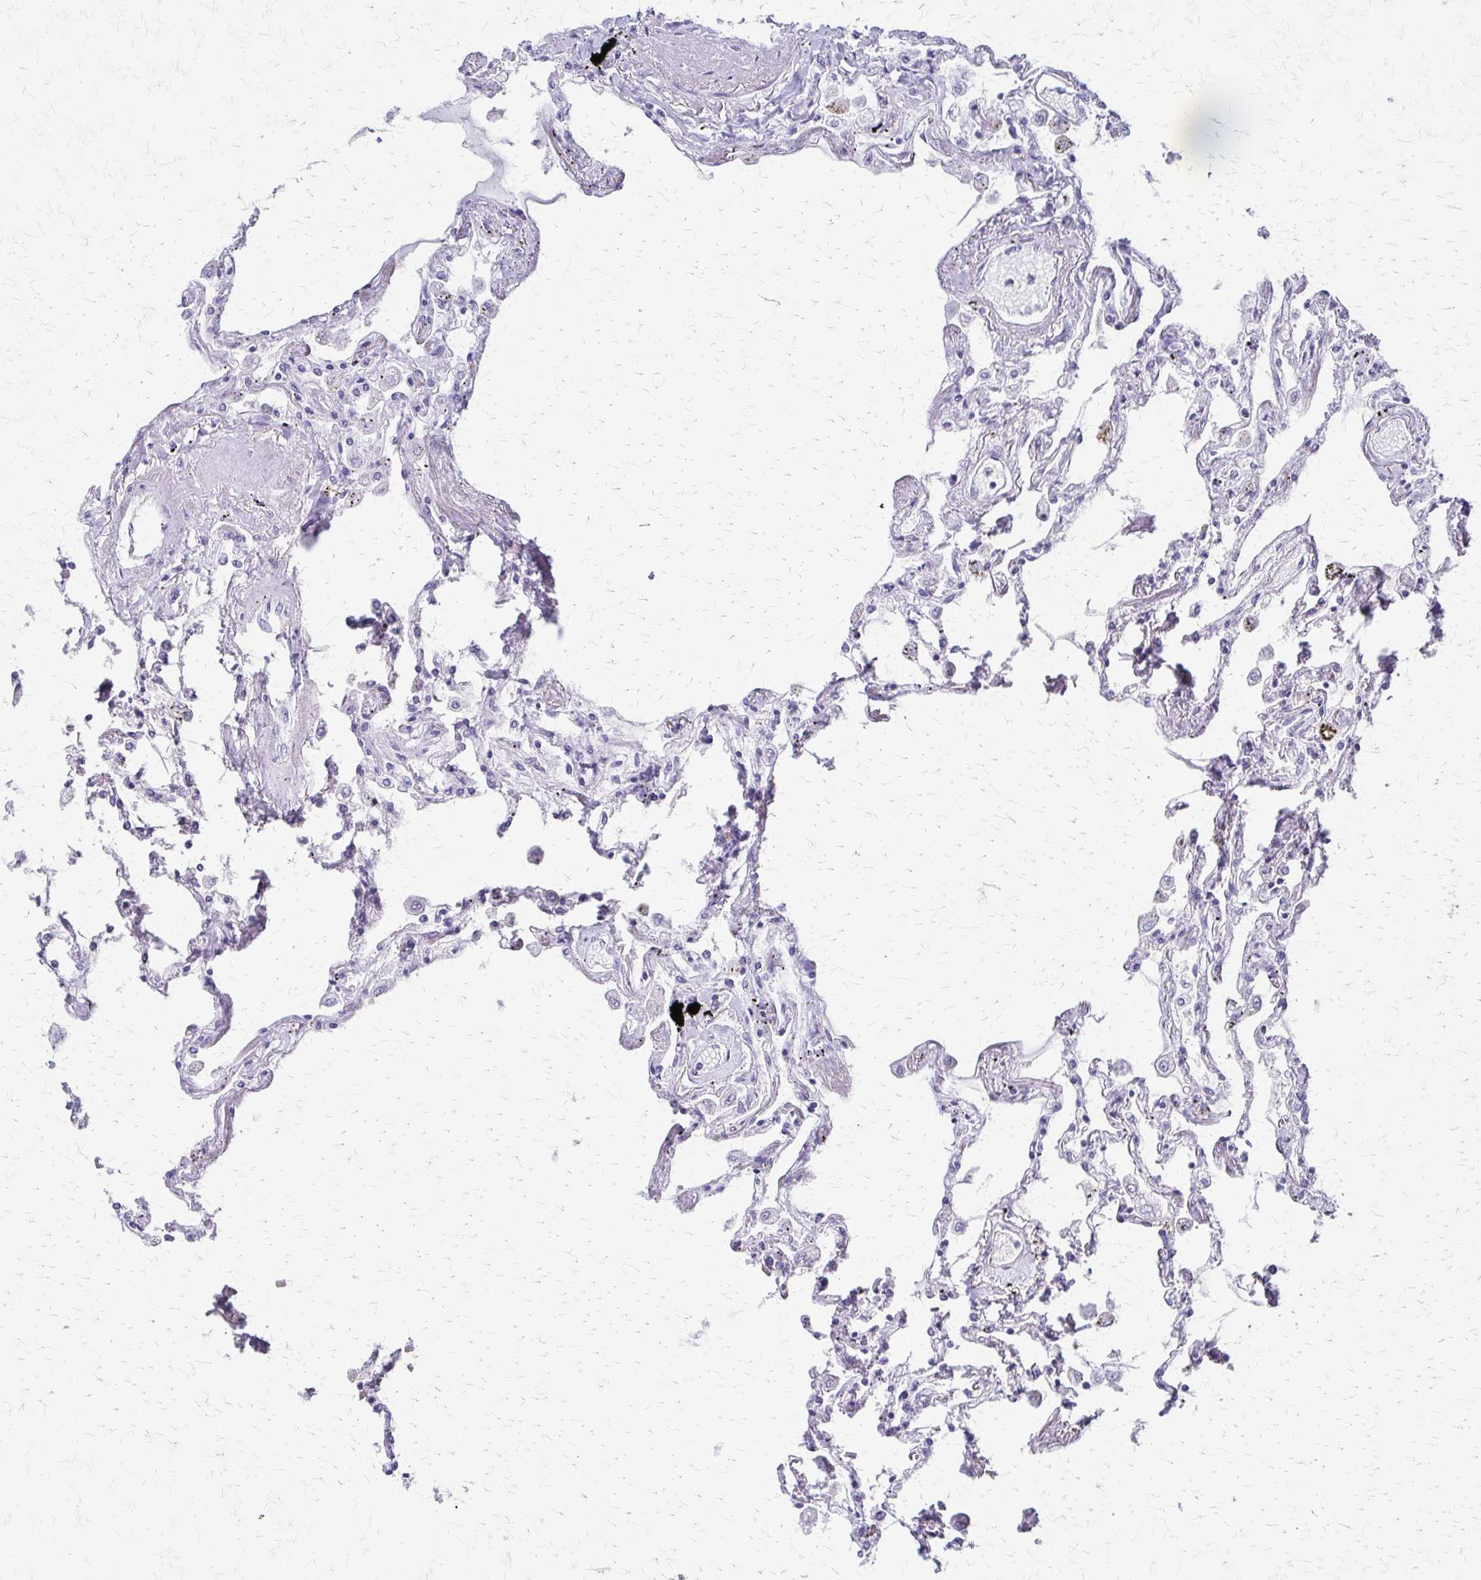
{"staining": {"intensity": "negative", "quantity": "none", "location": "none"}, "tissue": "lung", "cell_type": "Alveolar cells", "image_type": "normal", "snomed": [{"axis": "morphology", "description": "Normal tissue, NOS"}, {"axis": "morphology", "description": "Adenocarcinoma, NOS"}, {"axis": "topography", "description": "Cartilage tissue"}, {"axis": "topography", "description": "Lung"}], "caption": "Alveolar cells are negative for protein expression in unremarkable human lung.", "gene": "ZSCAN5B", "patient": {"sex": "female", "age": 67}}